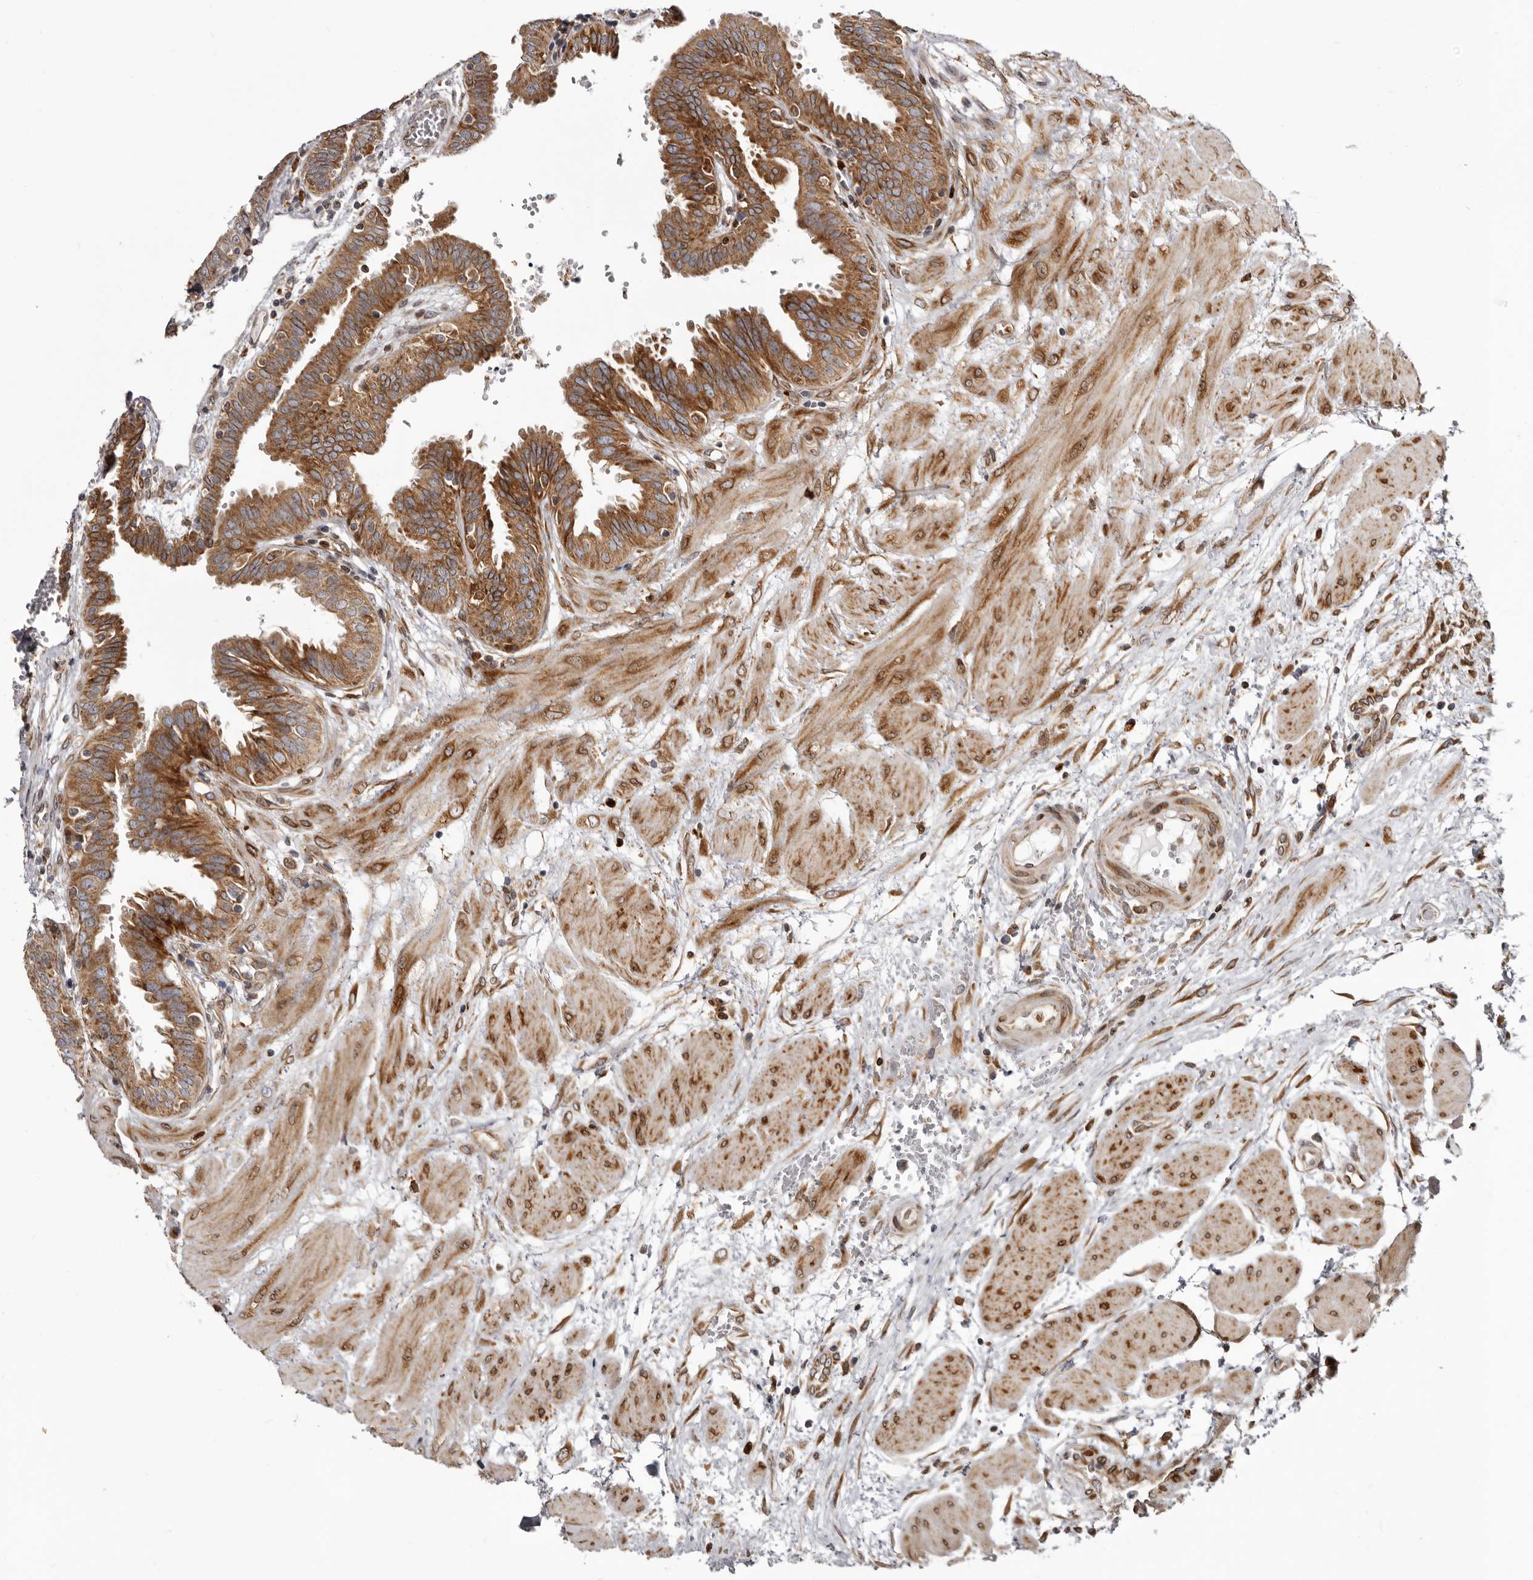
{"staining": {"intensity": "strong", "quantity": ">75%", "location": "cytoplasmic/membranous"}, "tissue": "fallopian tube", "cell_type": "Glandular cells", "image_type": "normal", "snomed": [{"axis": "morphology", "description": "Normal tissue, NOS"}, {"axis": "topography", "description": "Fallopian tube"}, {"axis": "topography", "description": "Placenta"}], "caption": "This histopathology image reveals IHC staining of benign fallopian tube, with high strong cytoplasmic/membranous expression in about >75% of glandular cells.", "gene": "C4orf3", "patient": {"sex": "female", "age": 32}}